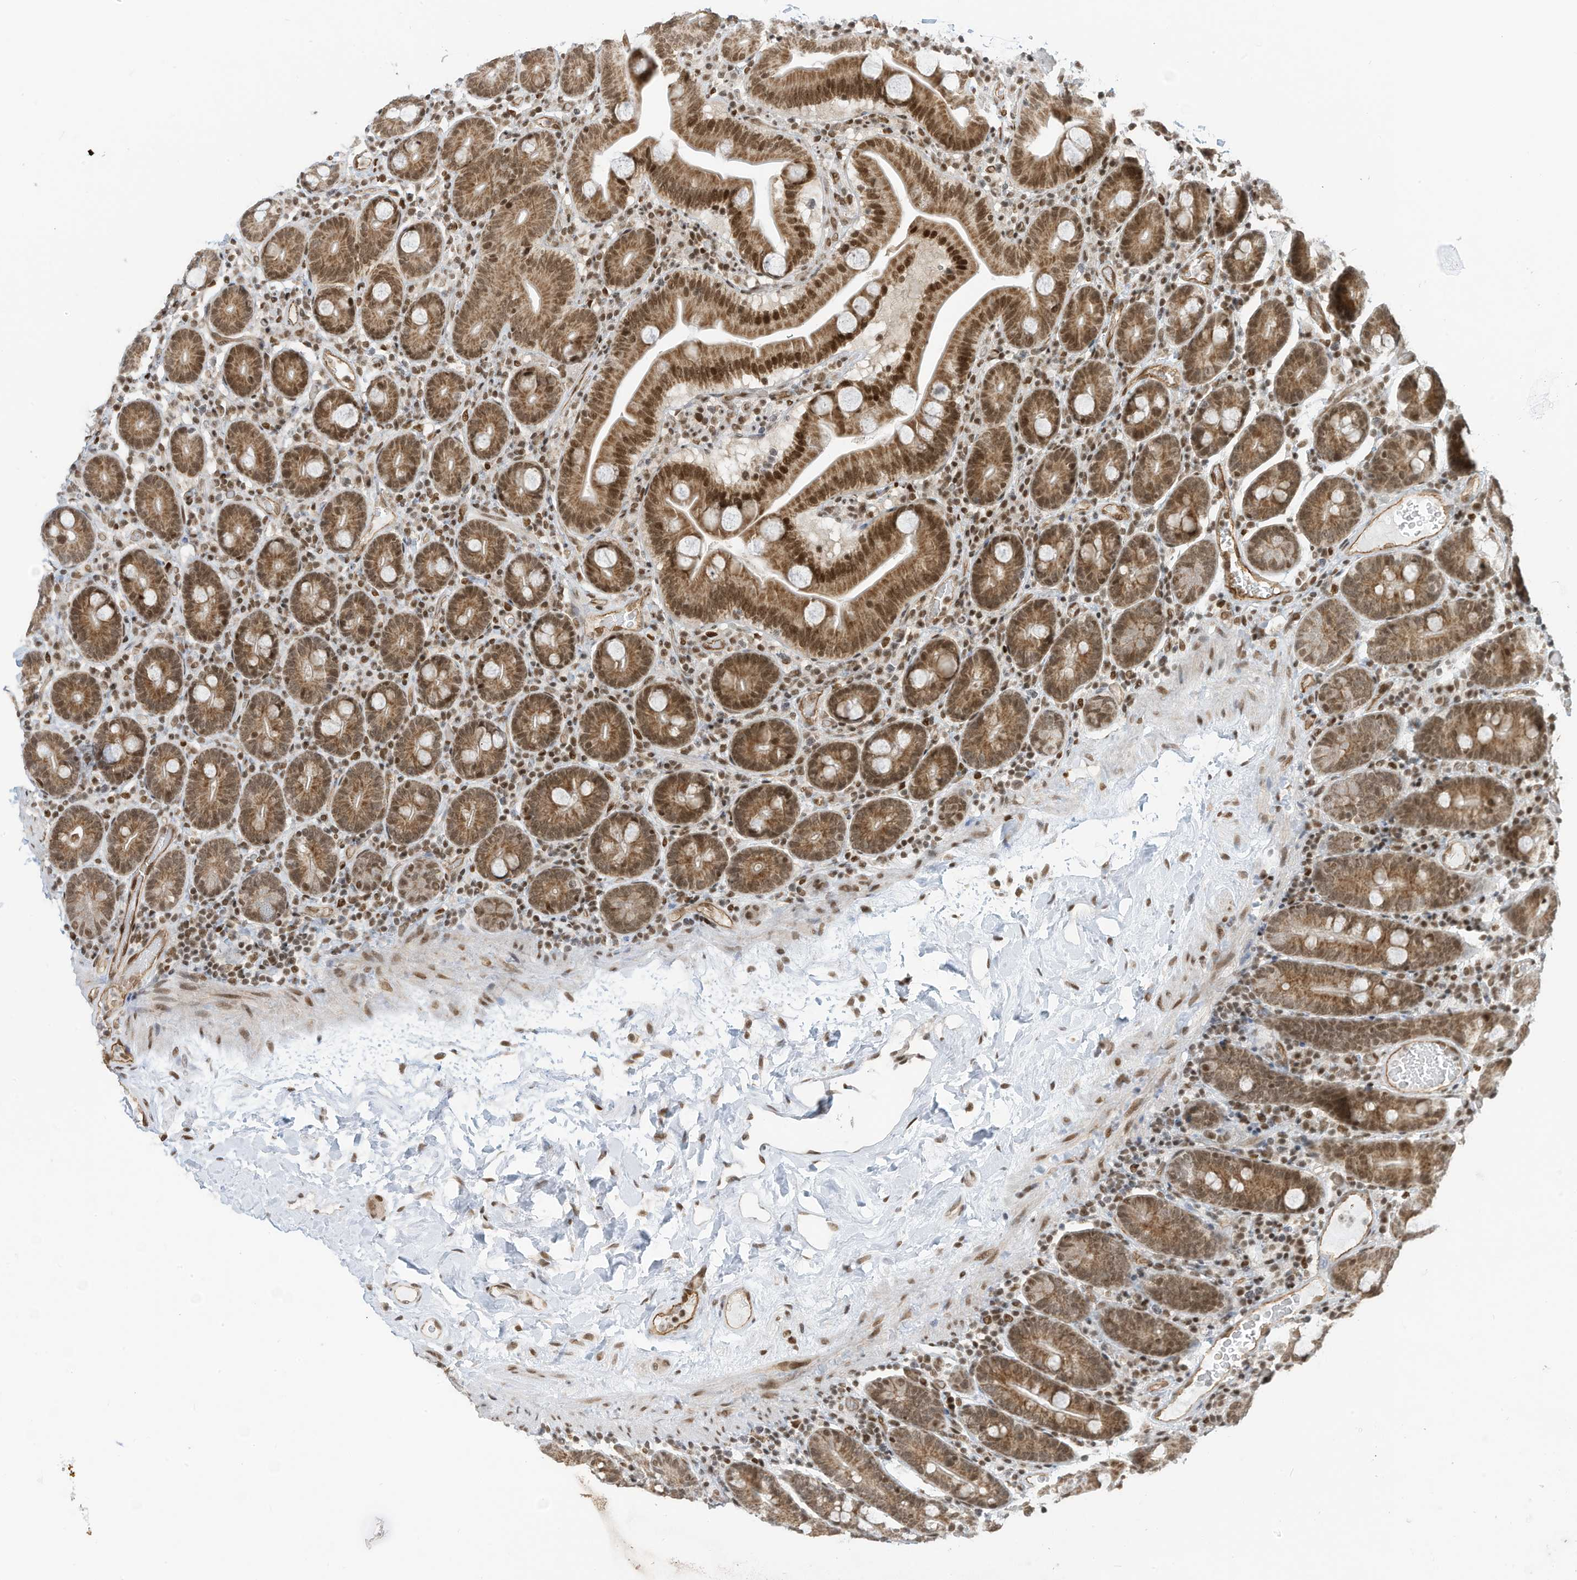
{"staining": {"intensity": "strong", "quantity": "25%-75%", "location": "cytoplasmic/membranous,nuclear"}, "tissue": "duodenum", "cell_type": "Glandular cells", "image_type": "normal", "snomed": [{"axis": "morphology", "description": "Normal tissue, NOS"}, {"axis": "topography", "description": "Duodenum"}], "caption": "Protein staining shows strong cytoplasmic/membranous,nuclear positivity in approximately 25%-75% of glandular cells in normal duodenum.", "gene": "AURKAIP1", "patient": {"sex": "male", "age": 55}}